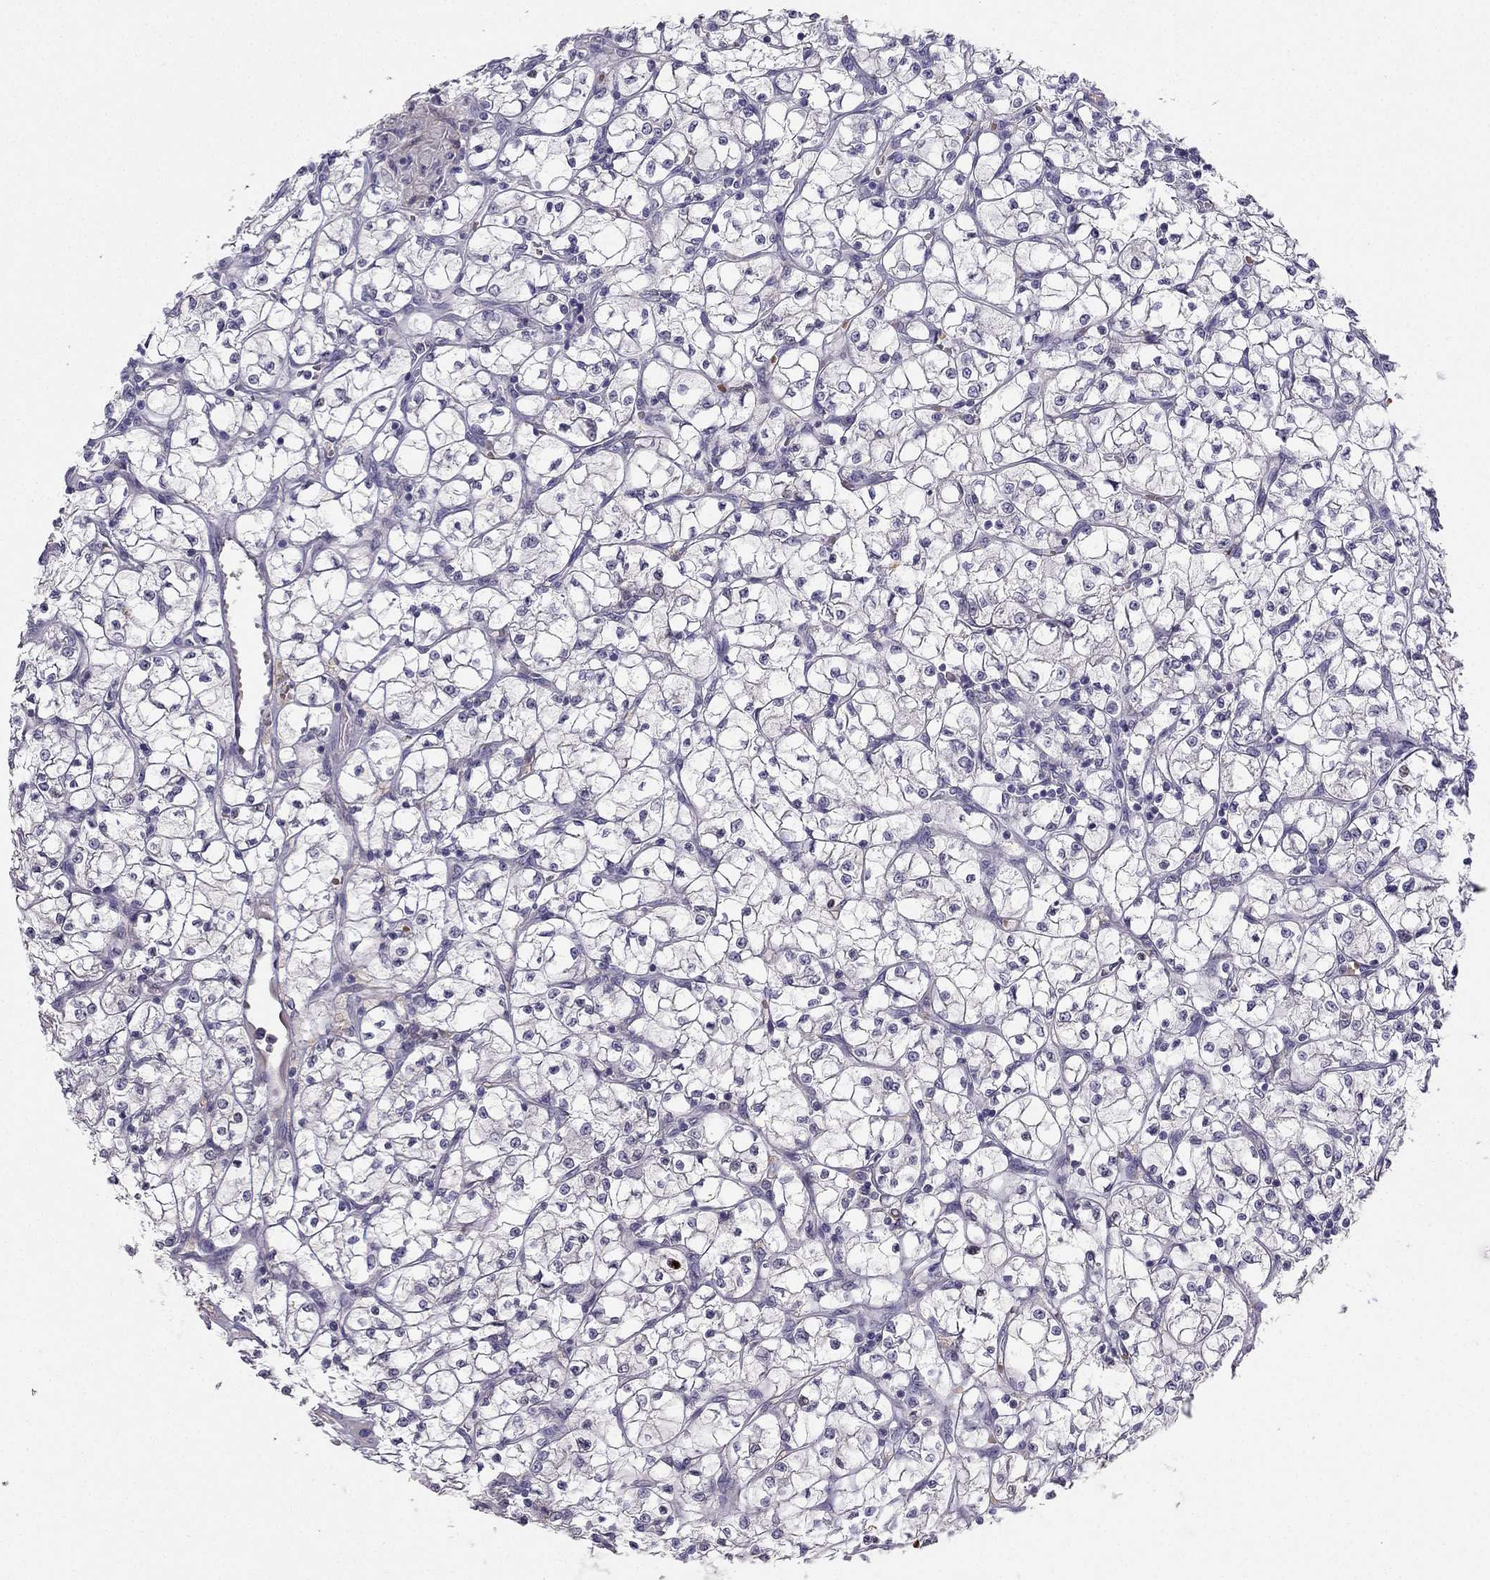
{"staining": {"intensity": "negative", "quantity": "none", "location": "none"}, "tissue": "renal cancer", "cell_type": "Tumor cells", "image_type": "cancer", "snomed": [{"axis": "morphology", "description": "Adenocarcinoma, NOS"}, {"axis": "topography", "description": "Kidney"}], "caption": "High power microscopy micrograph of an IHC photomicrograph of renal cancer (adenocarcinoma), revealing no significant positivity in tumor cells.", "gene": "RSPH14", "patient": {"sex": "female", "age": 64}}